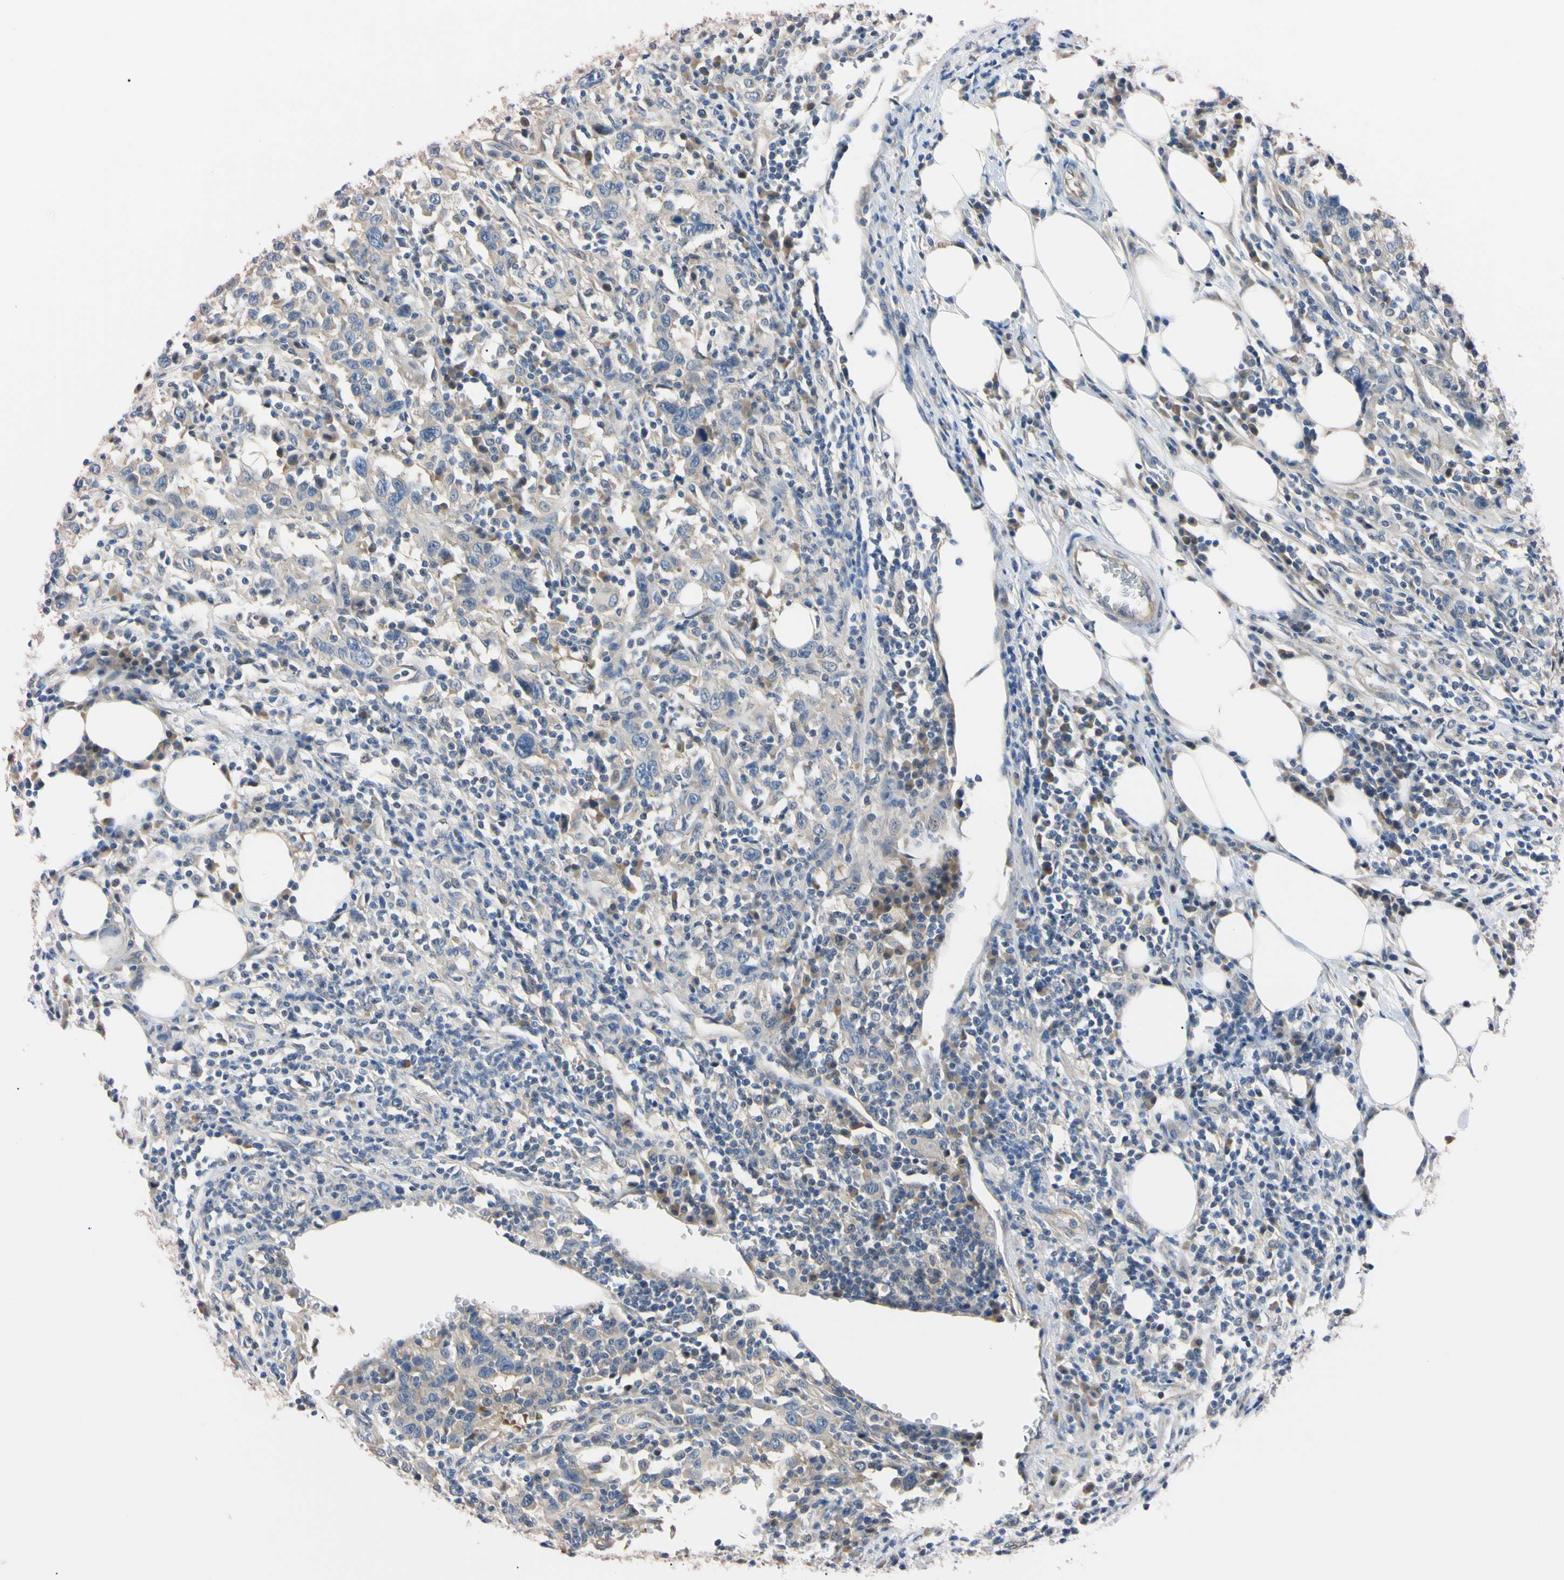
{"staining": {"intensity": "negative", "quantity": "none", "location": "none"}, "tissue": "urothelial cancer", "cell_type": "Tumor cells", "image_type": "cancer", "snomed": [{"axis": "morphology", "description": "Urothelial carcinoma, High grade"}, {"axis": "topography", "description": "Urinary bladder"}], "caption": "Human high-grade urothelial carcinoma stained for a protein using IHC displays no expression in tumor cells.", "gene": "RARS1", "patient": {"sex": "male", "age": 61}}